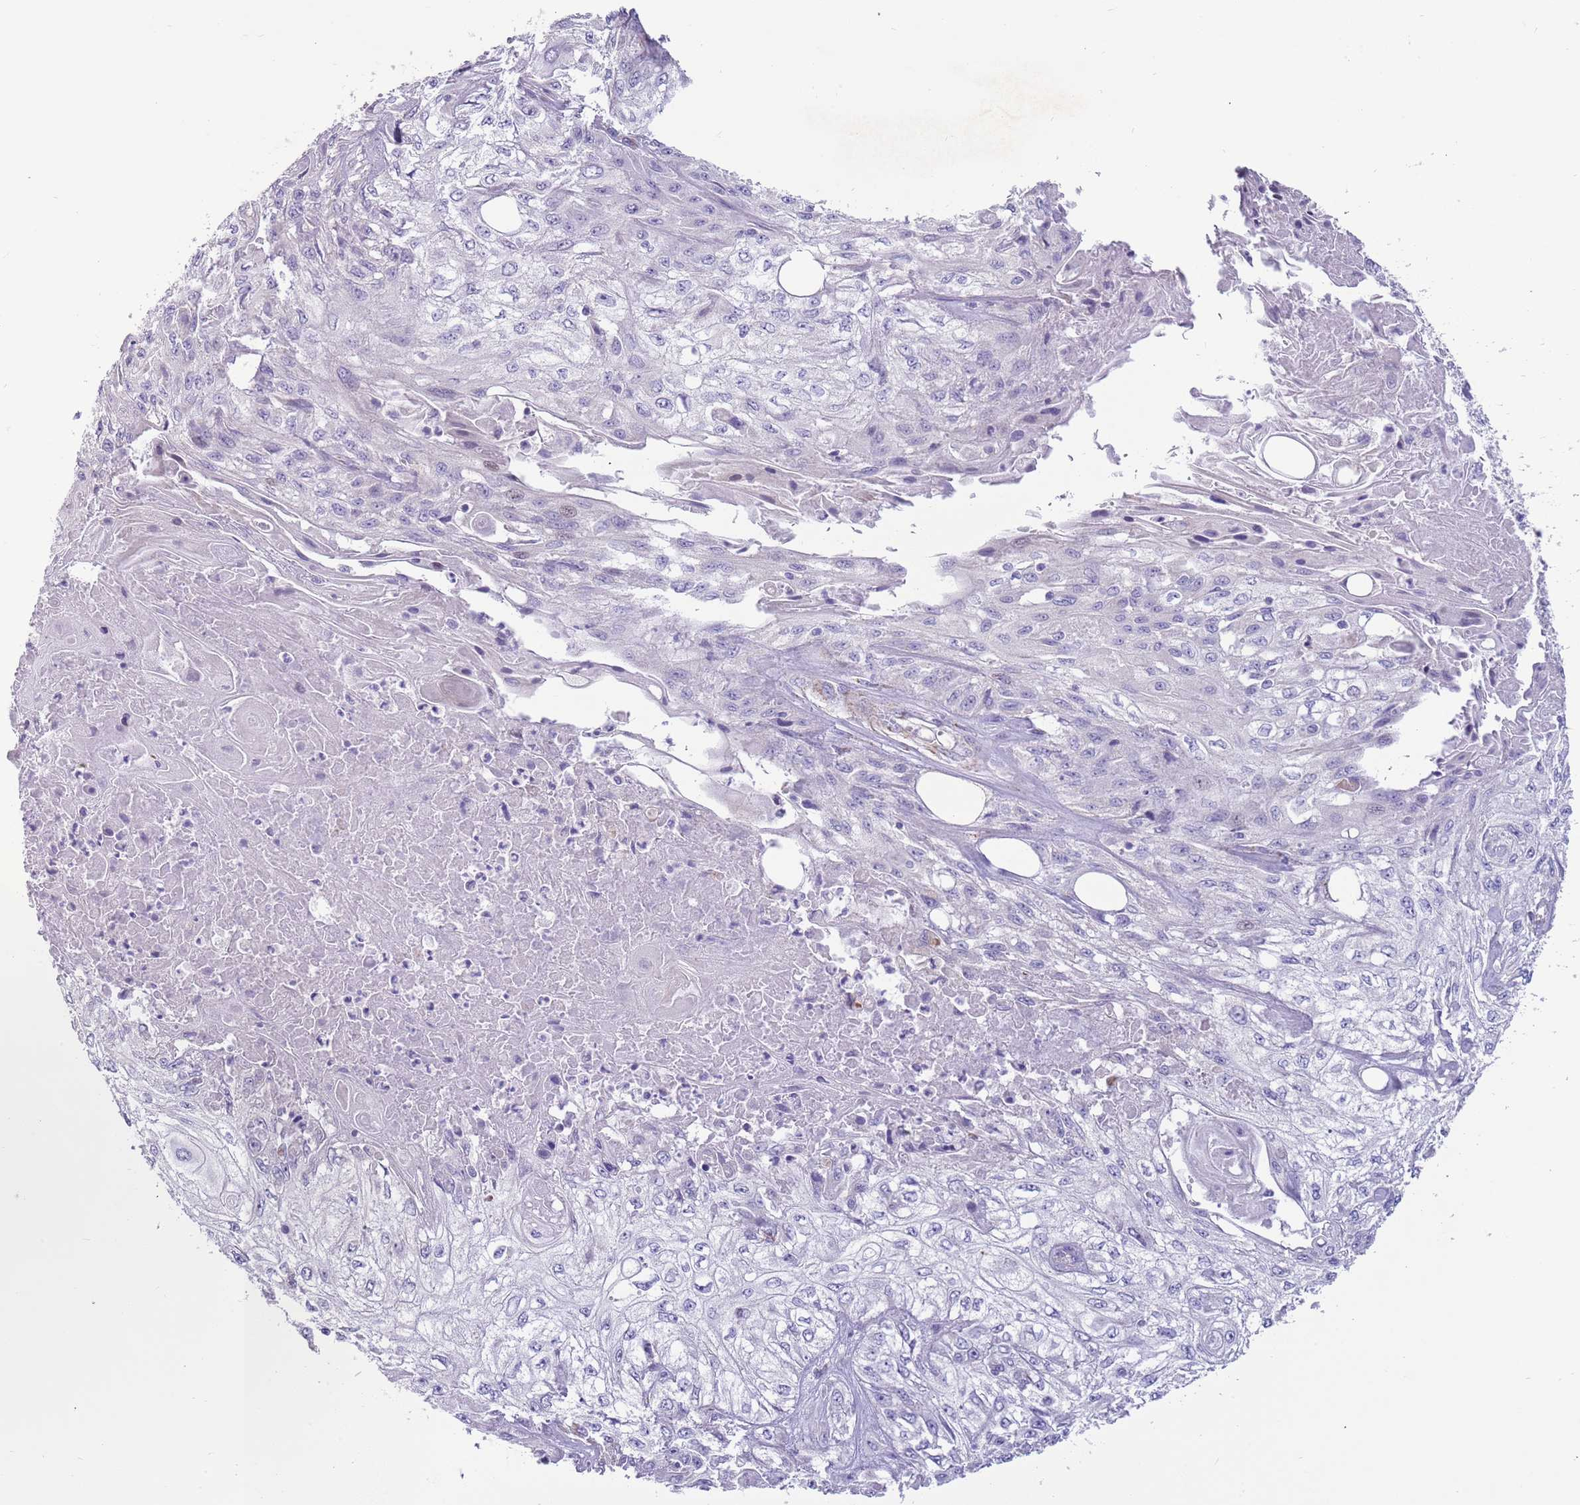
{"staining": {"intensity": "negative", "quantity": "none", "location": "none"}, "tissue": "skin cancer", "cell_type": "Tumor cells", "image_type": "cancer", "snomed": [{"axis": "morphology", "description": "Squamous cell carcinoma, NOS"}, {"axis": "morphology", "description": "Squamous cell carcinoma, metastatic, NOS"}, {"axis": "topography", "description": "Skin"}, {"axis": "topography", "description": "Lymph node"}], "caption": "Immunohistochemical staining of skin cancer (metastatic squamous cell carcinoma) displays no significant positivity in tumor cells.", "gene": "RNF222", "patient": {"sex": "male", "age": 75}}